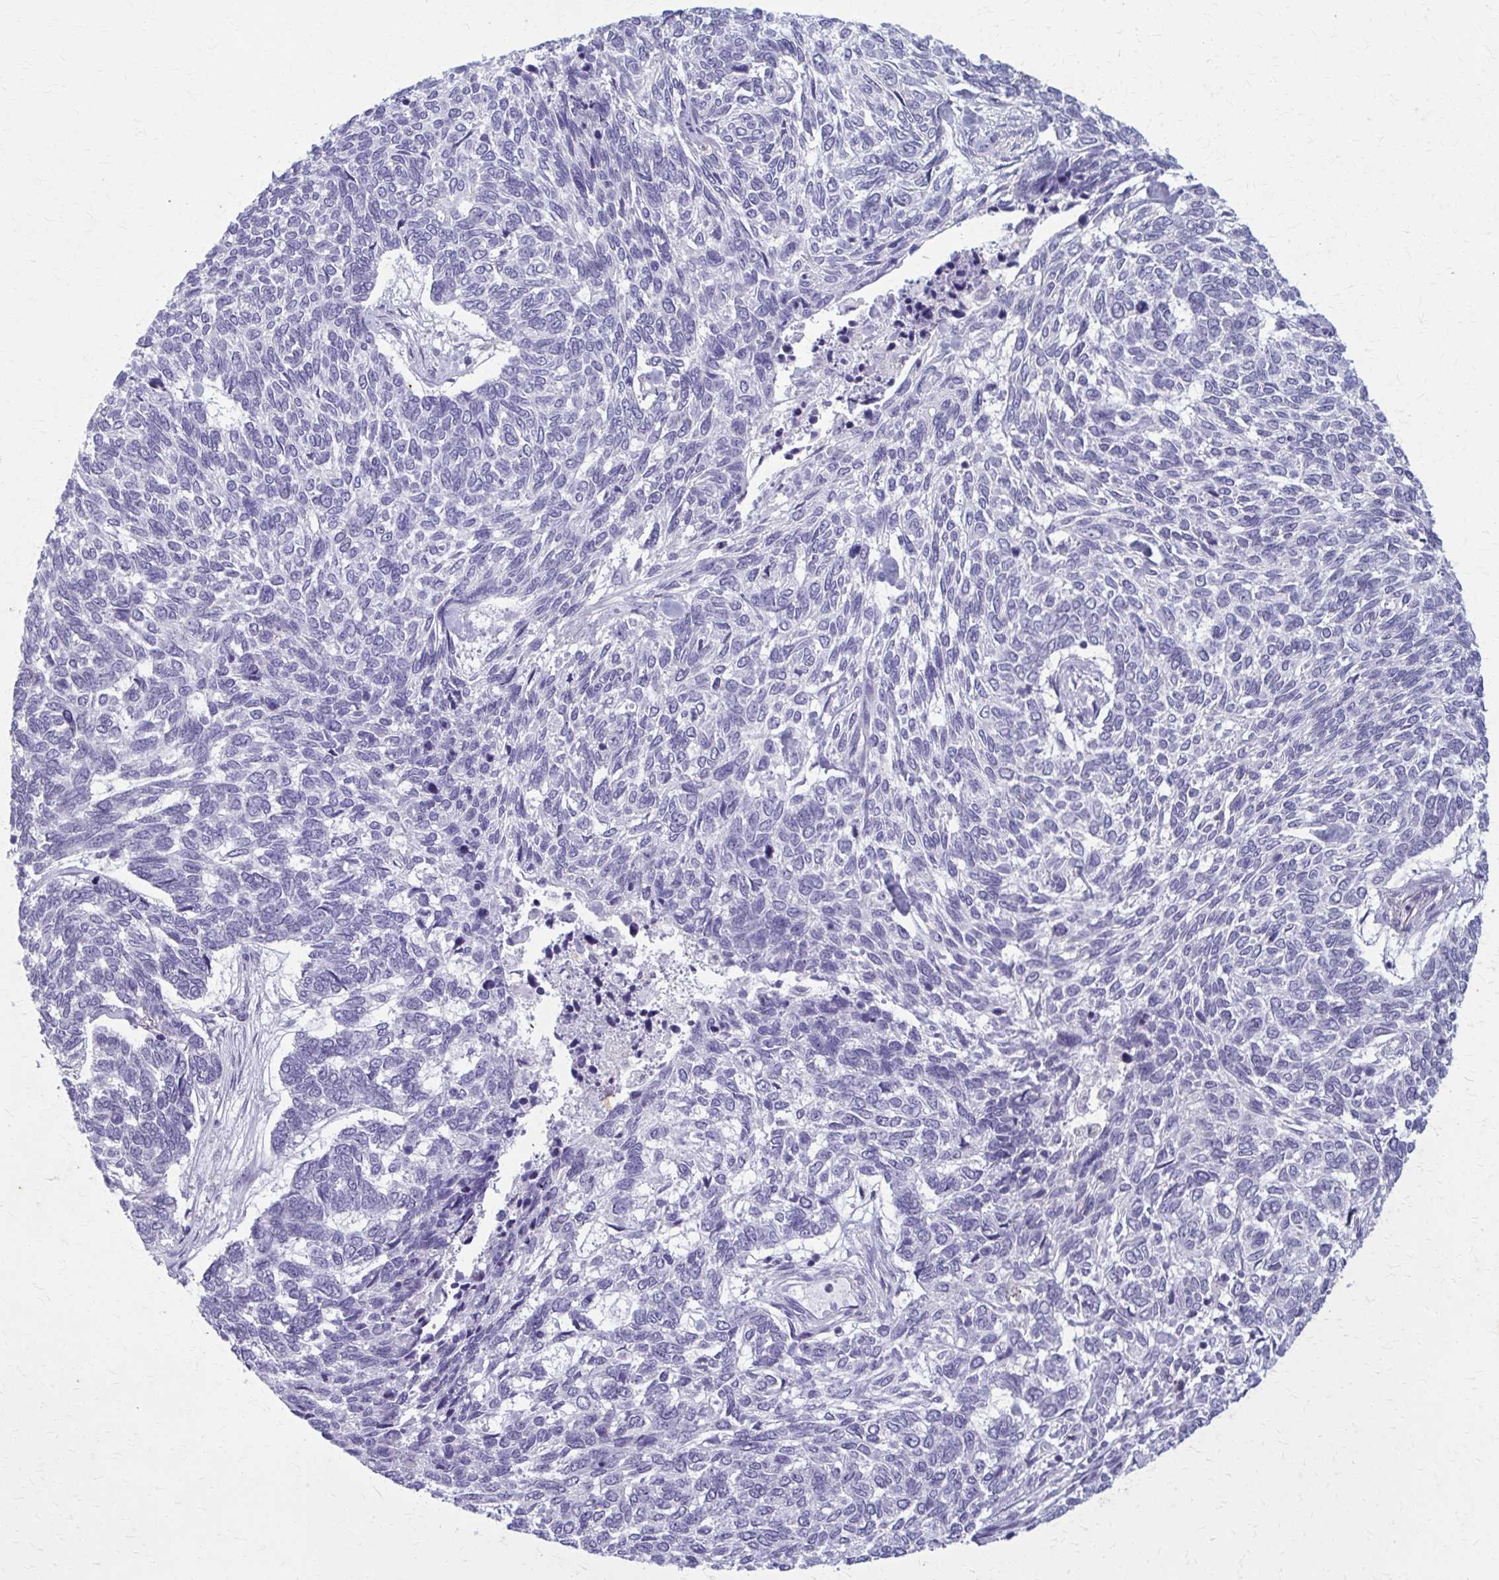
{"staining": {"intensity": "negative", "quantity": "none", "location": "none"}, "tissue": "skin cancer", "cell_type": "Tumor cells", "image_type": "cancer", "snomed": [{"axis": "morphology", "description": "Basal cell carcinoma"}, {"axis": "topography", "description": "Skin"}], "caption": "This is an immunohistochemistry photomicrograph of human skin basal cell carcinoma. There is no expression in tumor cells.", "gene": "CARD9", "patient": {"sex": "female", "age": 65}}